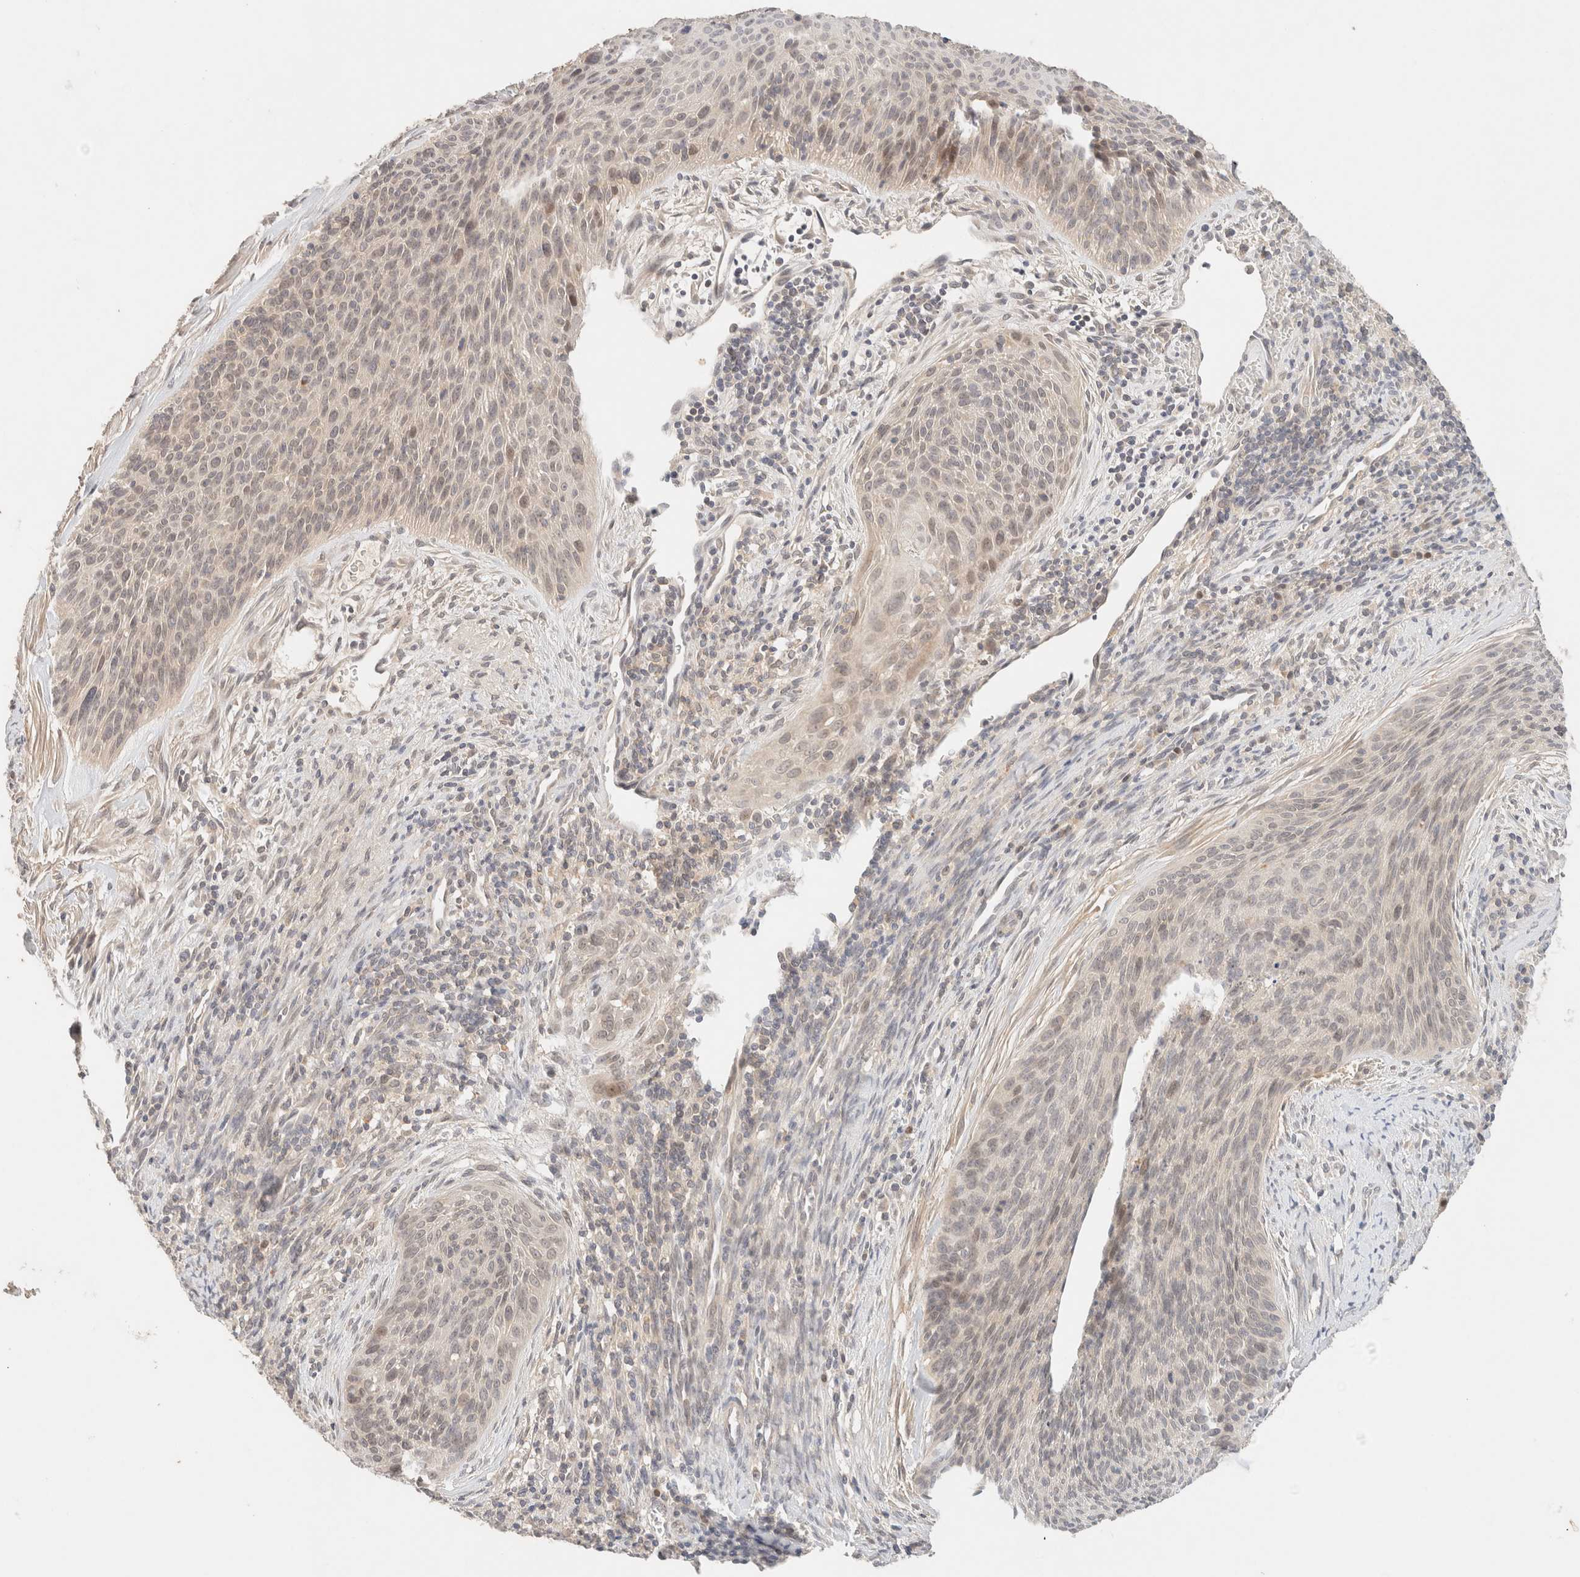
{"staining": {"intensity": "negative", "quantity": "none", "location": "none"}, "tissue": "cervical cancer", "cell_type": "Tumor cells", "image_type": "cancer", "snomed": [{"axis": "morphology", "description": "Squamous cell carcinoma, NOS"}, {"axis": "topography", "description": "Cervix"}], "caption": "DAB immunohistochemical staining of human cervical cancer shows no significant staining in tumor cells.", "gene": "SARM1", "patient": {"sex": "female", "age": 55}}